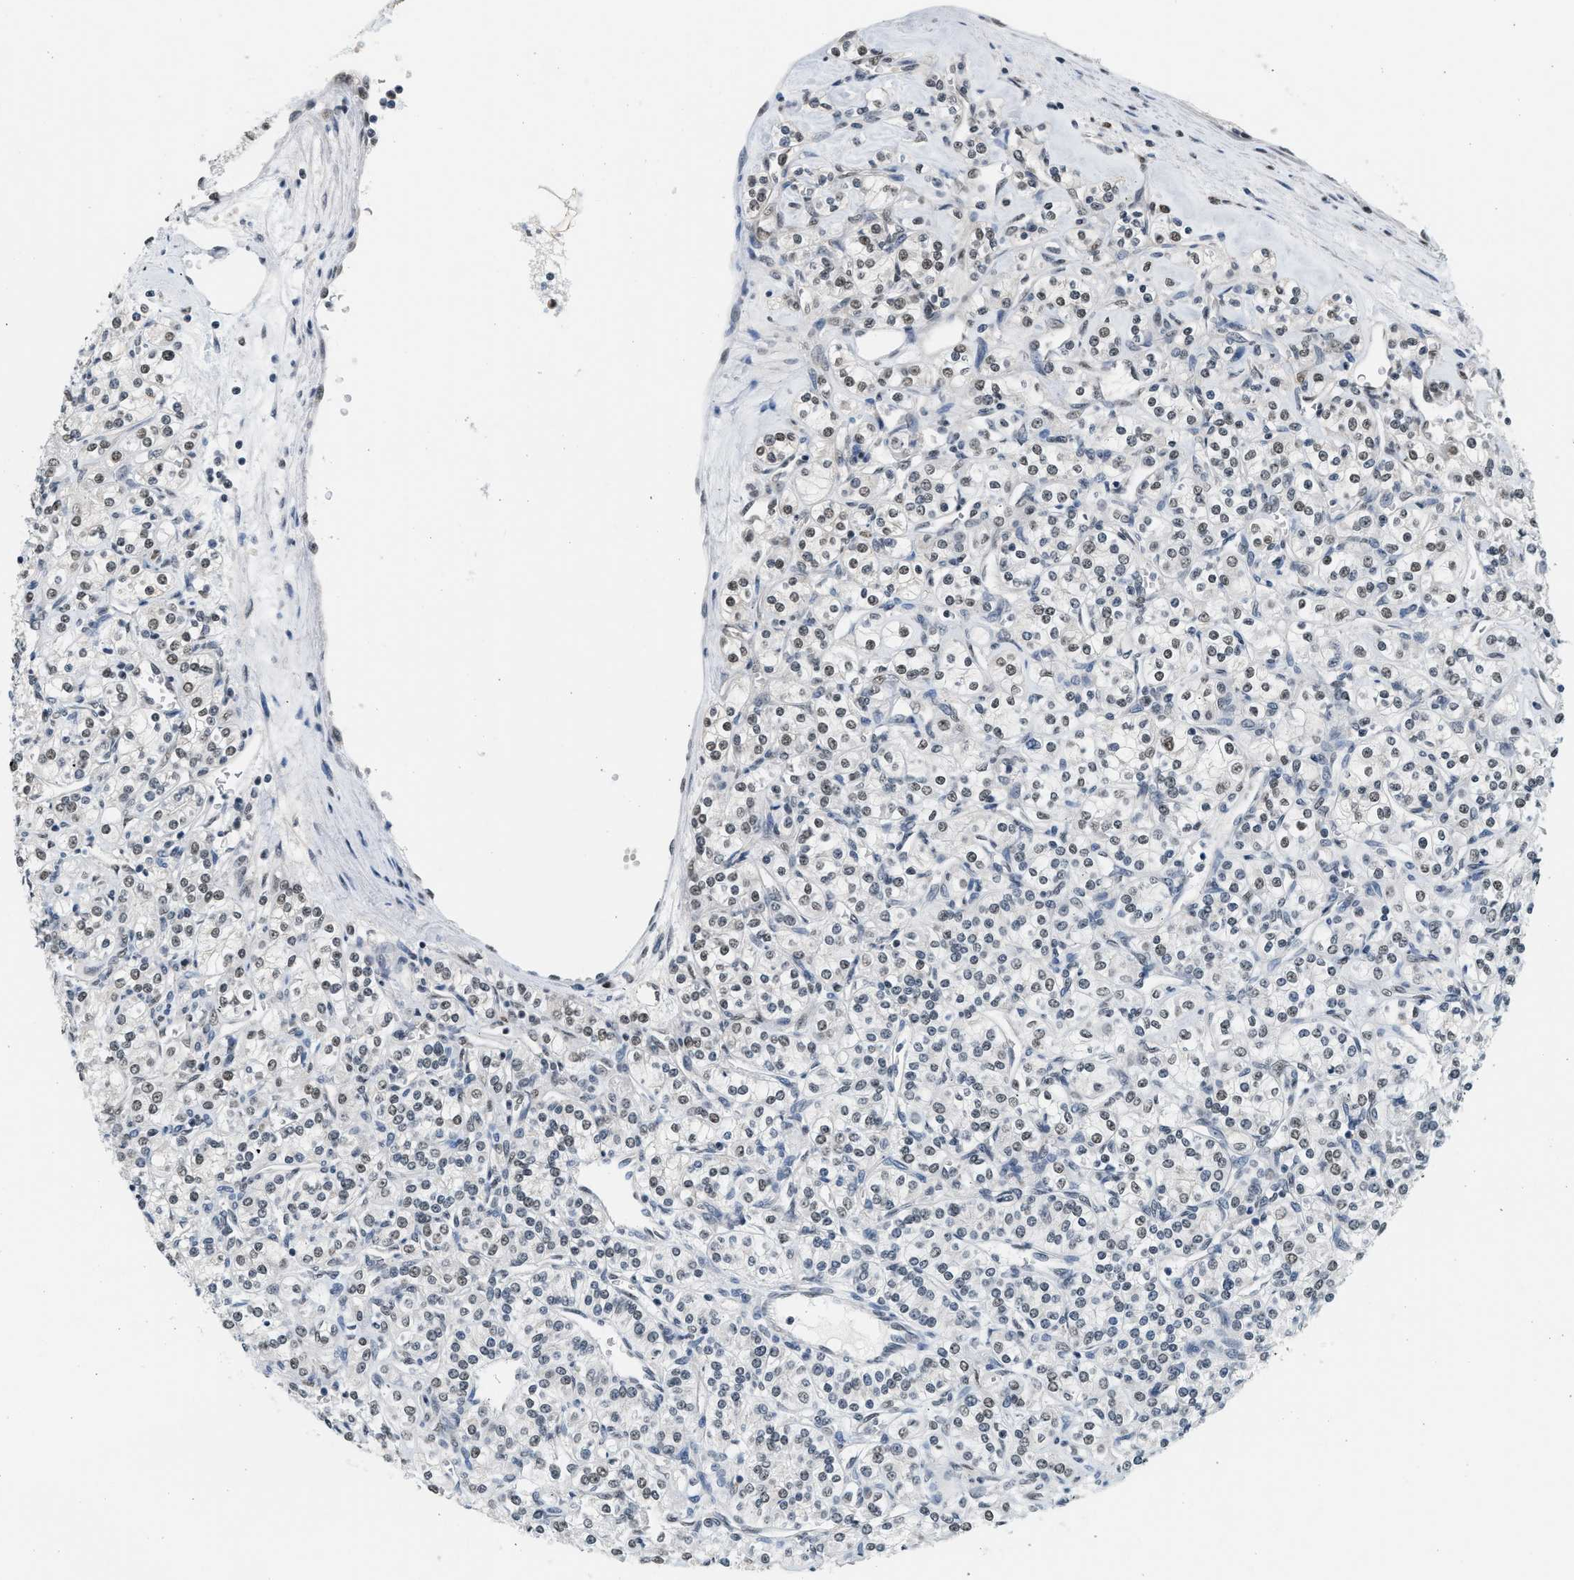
{"staining": {"intensity": "weak", "quantity": "25%-75%", "location": "nuclear"}, "tissue": "renal cancer", "cell_type": "Tumor cells", "image_type": "cancer", "snomed": [{"axis": "morphology", "description": "Adenocarcinoma, NOS"}, {"axis": "topography", "description": "Kidney"}], "caption": "Immunohistochemical staining of adenocarcinoma (renal) displays low levels of weak nuclear protein staining in approximately 25%-75% of tumor cells.", "gene": "HIPK1", "patient": {"sex": "male", "age": 77}}